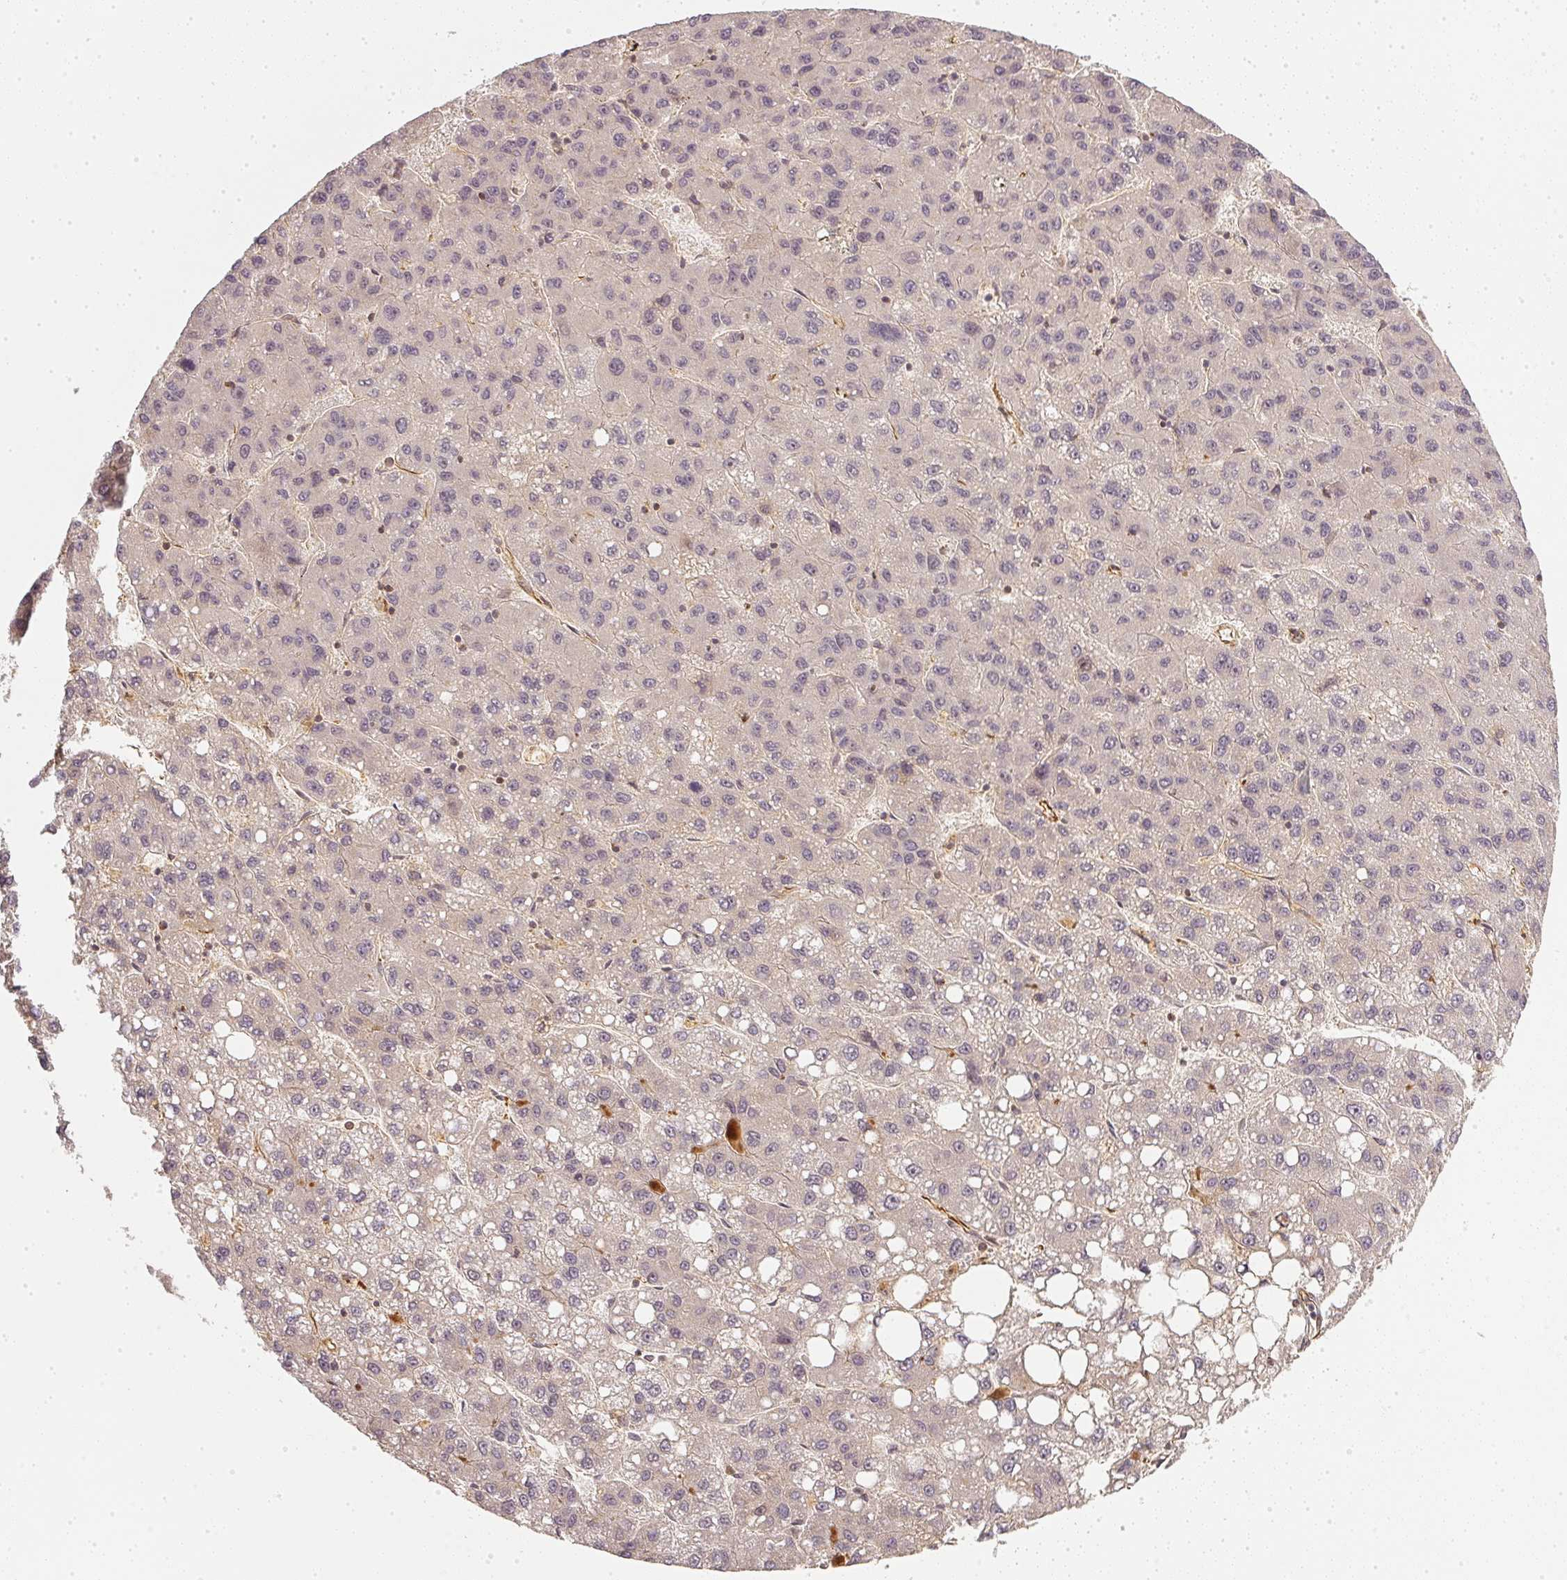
{"staining": {"intensity": "negative", "quantity": "none", "location": "none"}, "tissue": "liver cancer", "cell_type": "Tumor cells", "image_type": "cancer", "snomed": [{"axis": "morphology", "description": "Carcinoma, Hepatocellular, NOS"}, {"axis": "topography", "description": "Liver"}], "caption": "An image of human liver cancer is negative for staining in tumor cells.", "gene": "SERPINE1", "patient": {"sex": "female", "age": 82}}